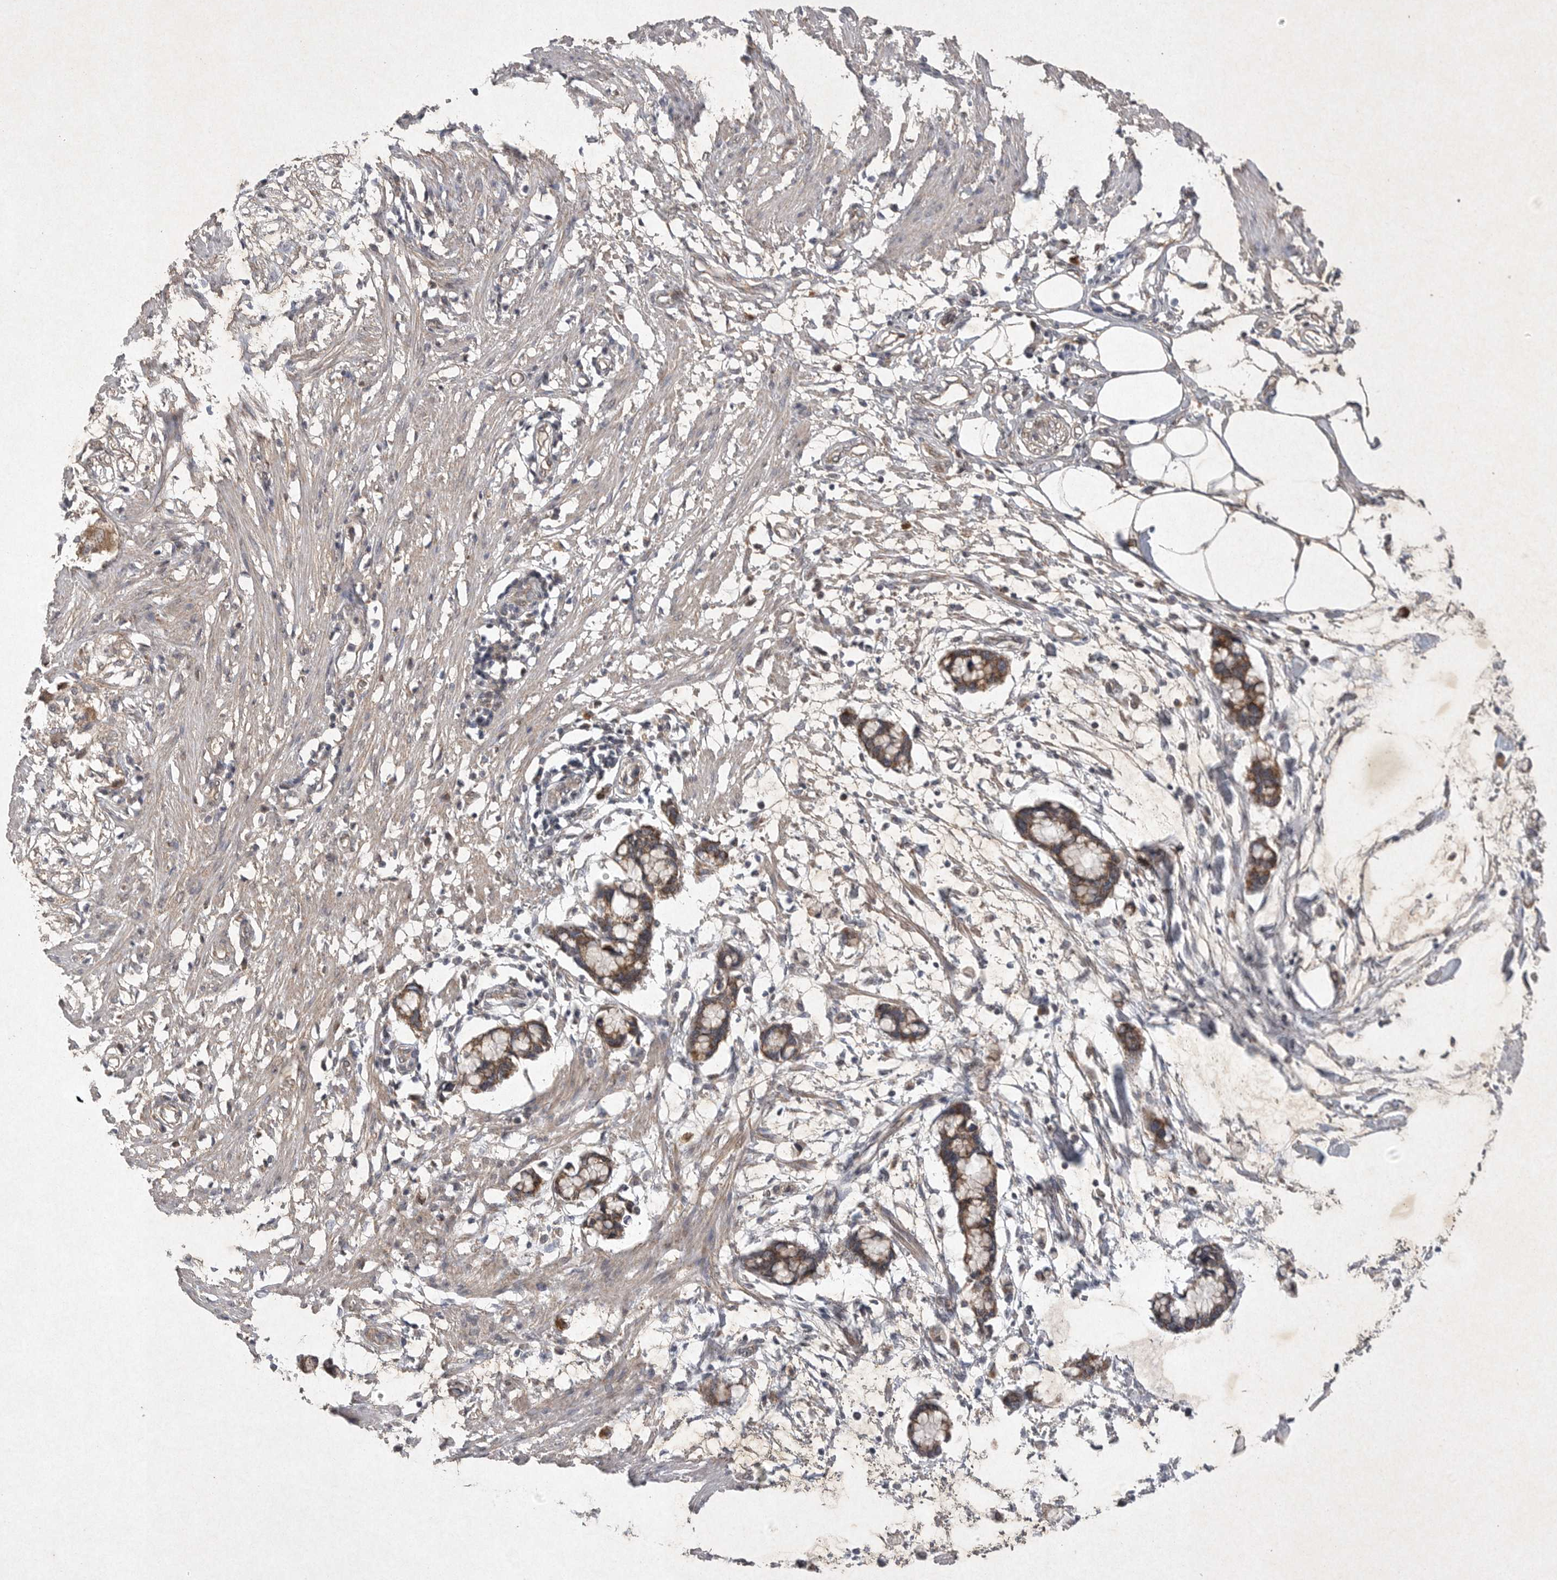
{"staining": {"intensity": "weak", "quantity": ">75%", "location": "cytoplasmic/membranous"}, "tissue": "smooth muscle", "cell_type": "Smooth muscle cells", "image_type": "normal", "snomed": [{"axis": "morphology", "description": "Normal tissue, NOS"}, {"axis": "morphology", "description": "Adenocarcinoma, NOS"}, {"axis": "topography", "description": "Smooth muscle"}, {"axis": "topography", "description": "Colon"}], "caption": "Immunohistochemistry (IHC) image of unremarkable smooth muscle: human smooth muscle stained using IHC reveals low levels of weak protein expression localized specifically in the cytoplasmic/membranous of smooth muscle cells, appearing as a cytoplasmic/membranous brown color.", "gene": "DDR1", "patient": {"sex": "male", "age": 14}}